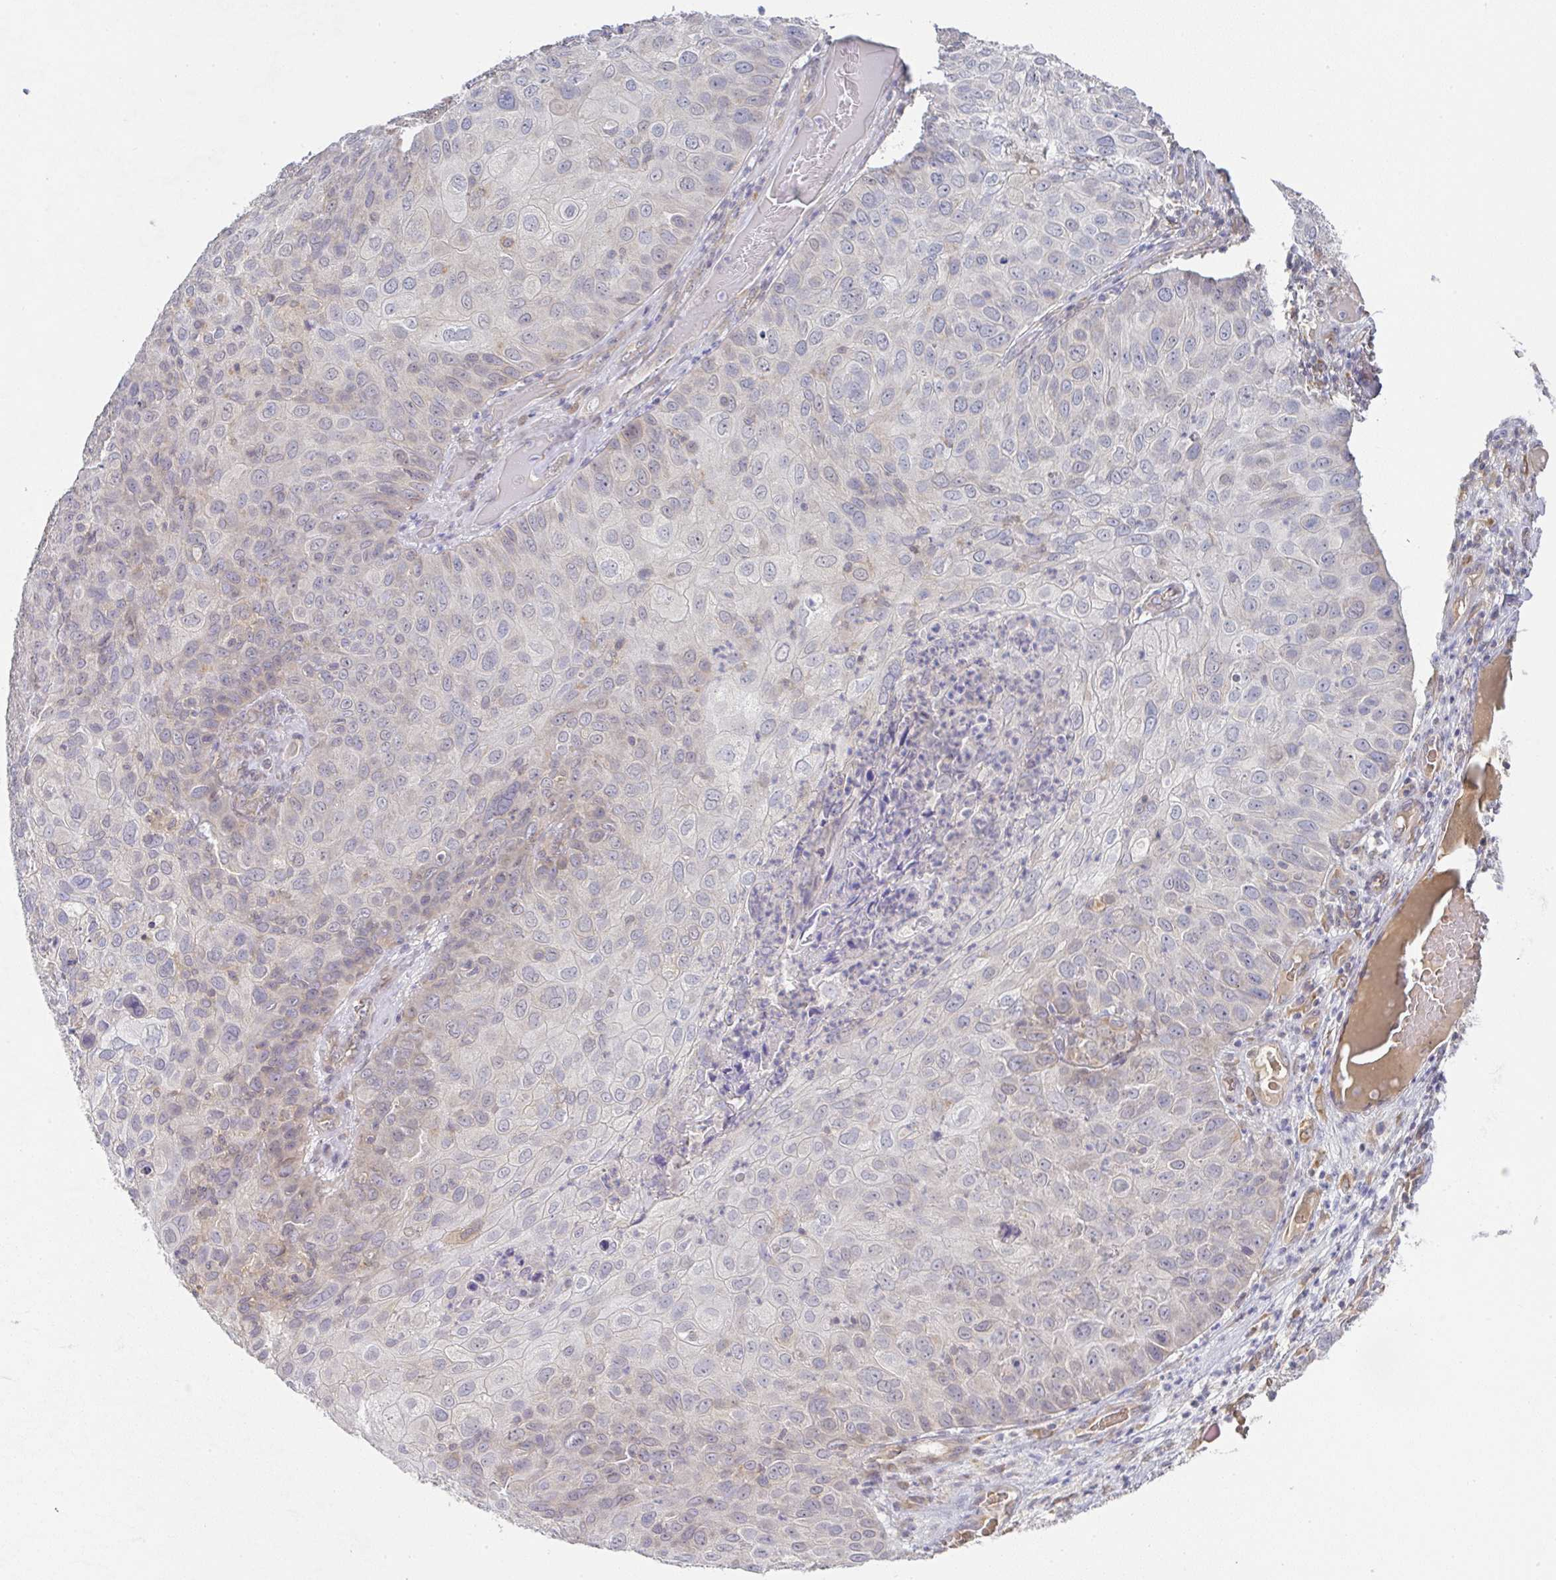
{"staining": {"intensity": "moderate", "quantity": "<25%", "location": "cytoplasmic/membranous"}, "tissue": "skin cancer", "cell_type": "Tumor cells", "image_type": "cancer", "snomed": [{"axis": "morphology", "description": "Squamous cell carcinoma, NOS"}, {"axis": "topography", "description": "Skin"}], "caption": "Immunohistochemical staining of squamous cell carcinoma (skin) displays low levels of moderate cytoplasmic/membranous staining in approximately <25% of tumor cells.", "gene": "DERL2", "patient": {"sex": "male", "age": 87}}